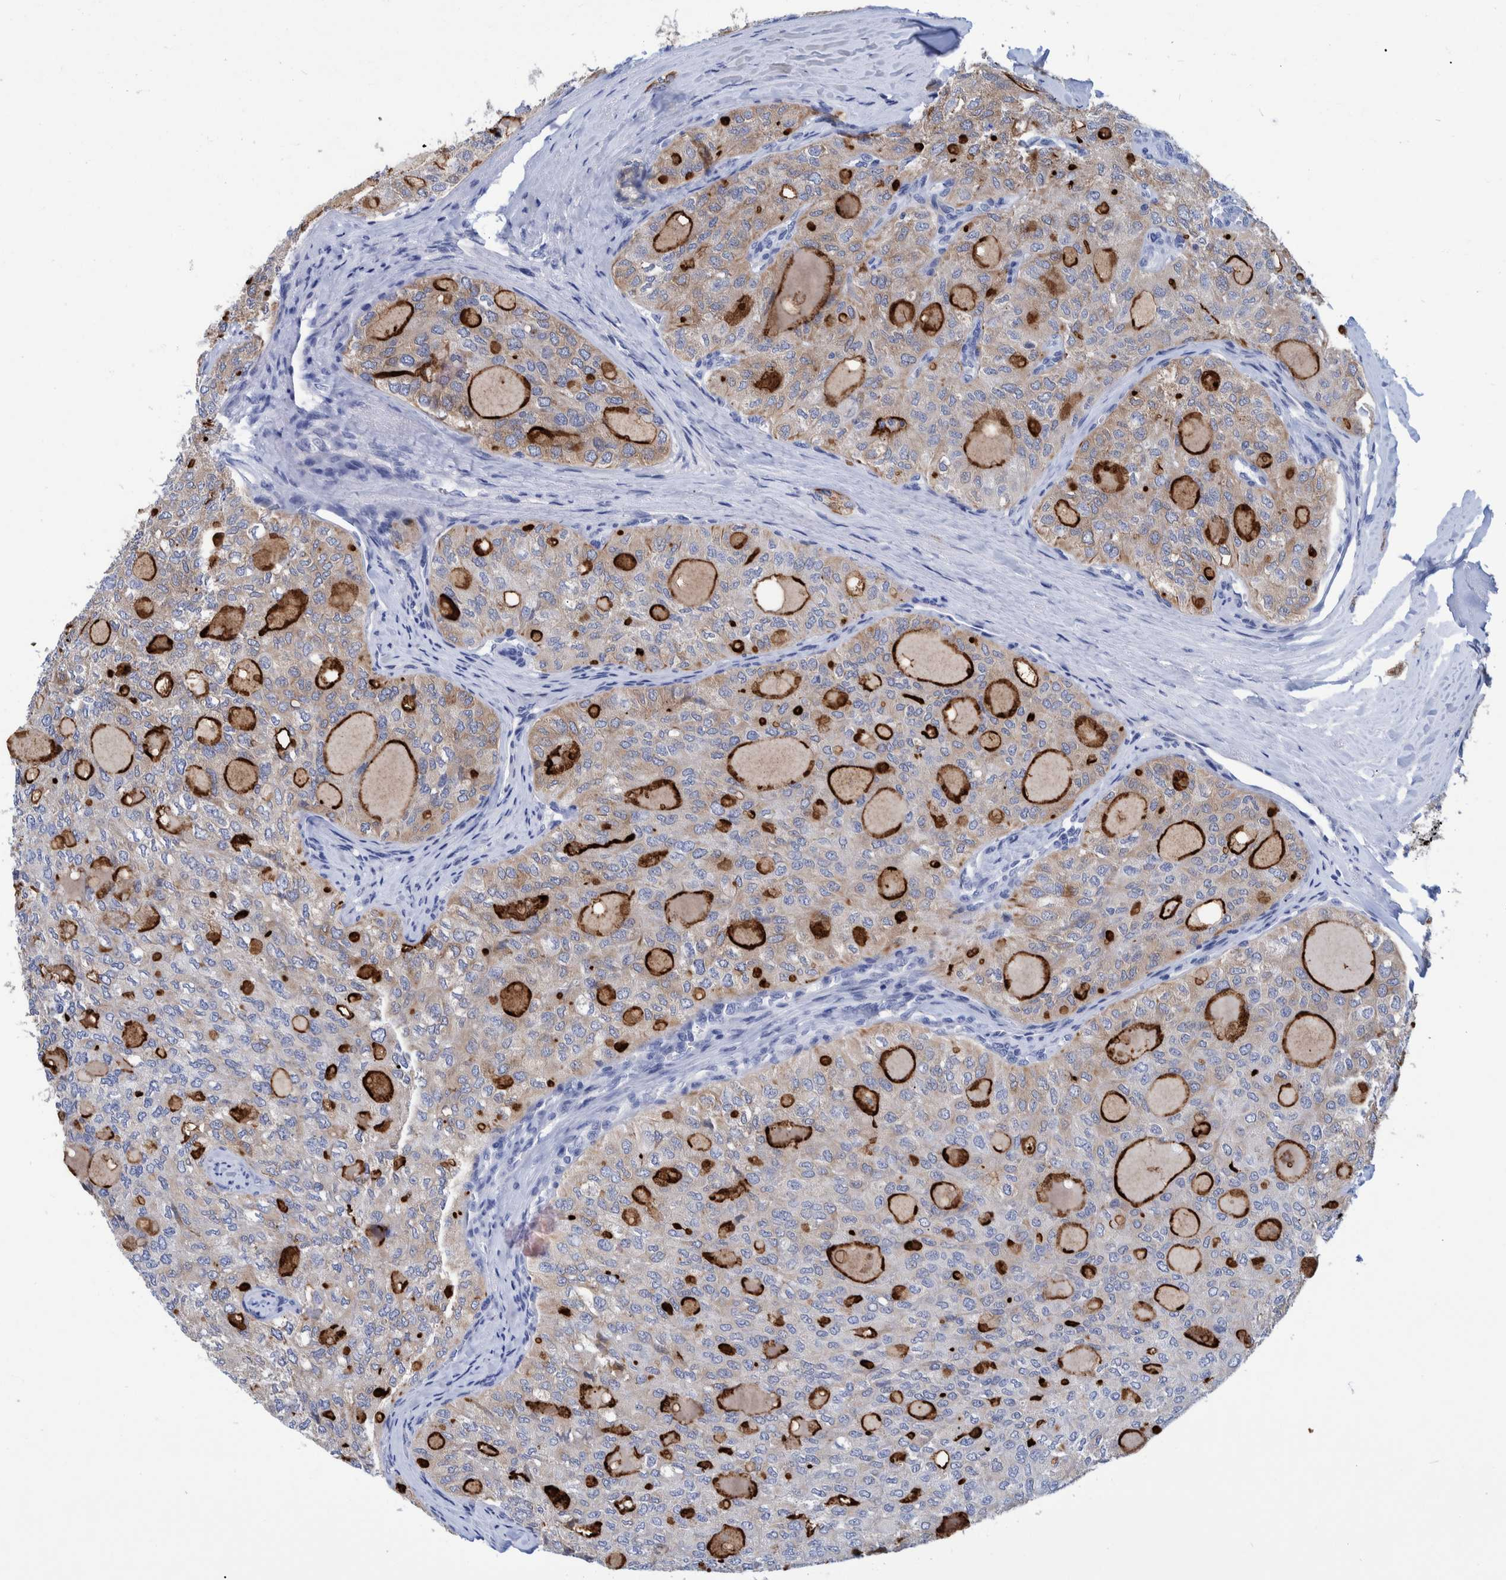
{"staining": {"intensity": "strong", "quantity": "25%-75%", "location": "cytoplasmic/membranous"}, "tissue": "thyroid cancer", "cell_type": "Tumor cells", "image_type": "cancer", "snomed": [{"axis": "morphology", "description": "Follicular adenoma carcinoma, NOS"}, {"axis": "topography", "description": "Thyroid gland"}], "caption": "Thyroid follicular adenoma carcinoma tissue demonstrates strong cytoplasmic/membranous positivity in about 25%-75% of tumor cells, visualized by immunohistochemistry. The staining was performed using DAB to visualize the protein expression in brown, while the nuclei were stained in blue with hematoxylin (Magnification: 20x).", "gene": "MKS1", "patient": {"sex": "male", "age": 75}}